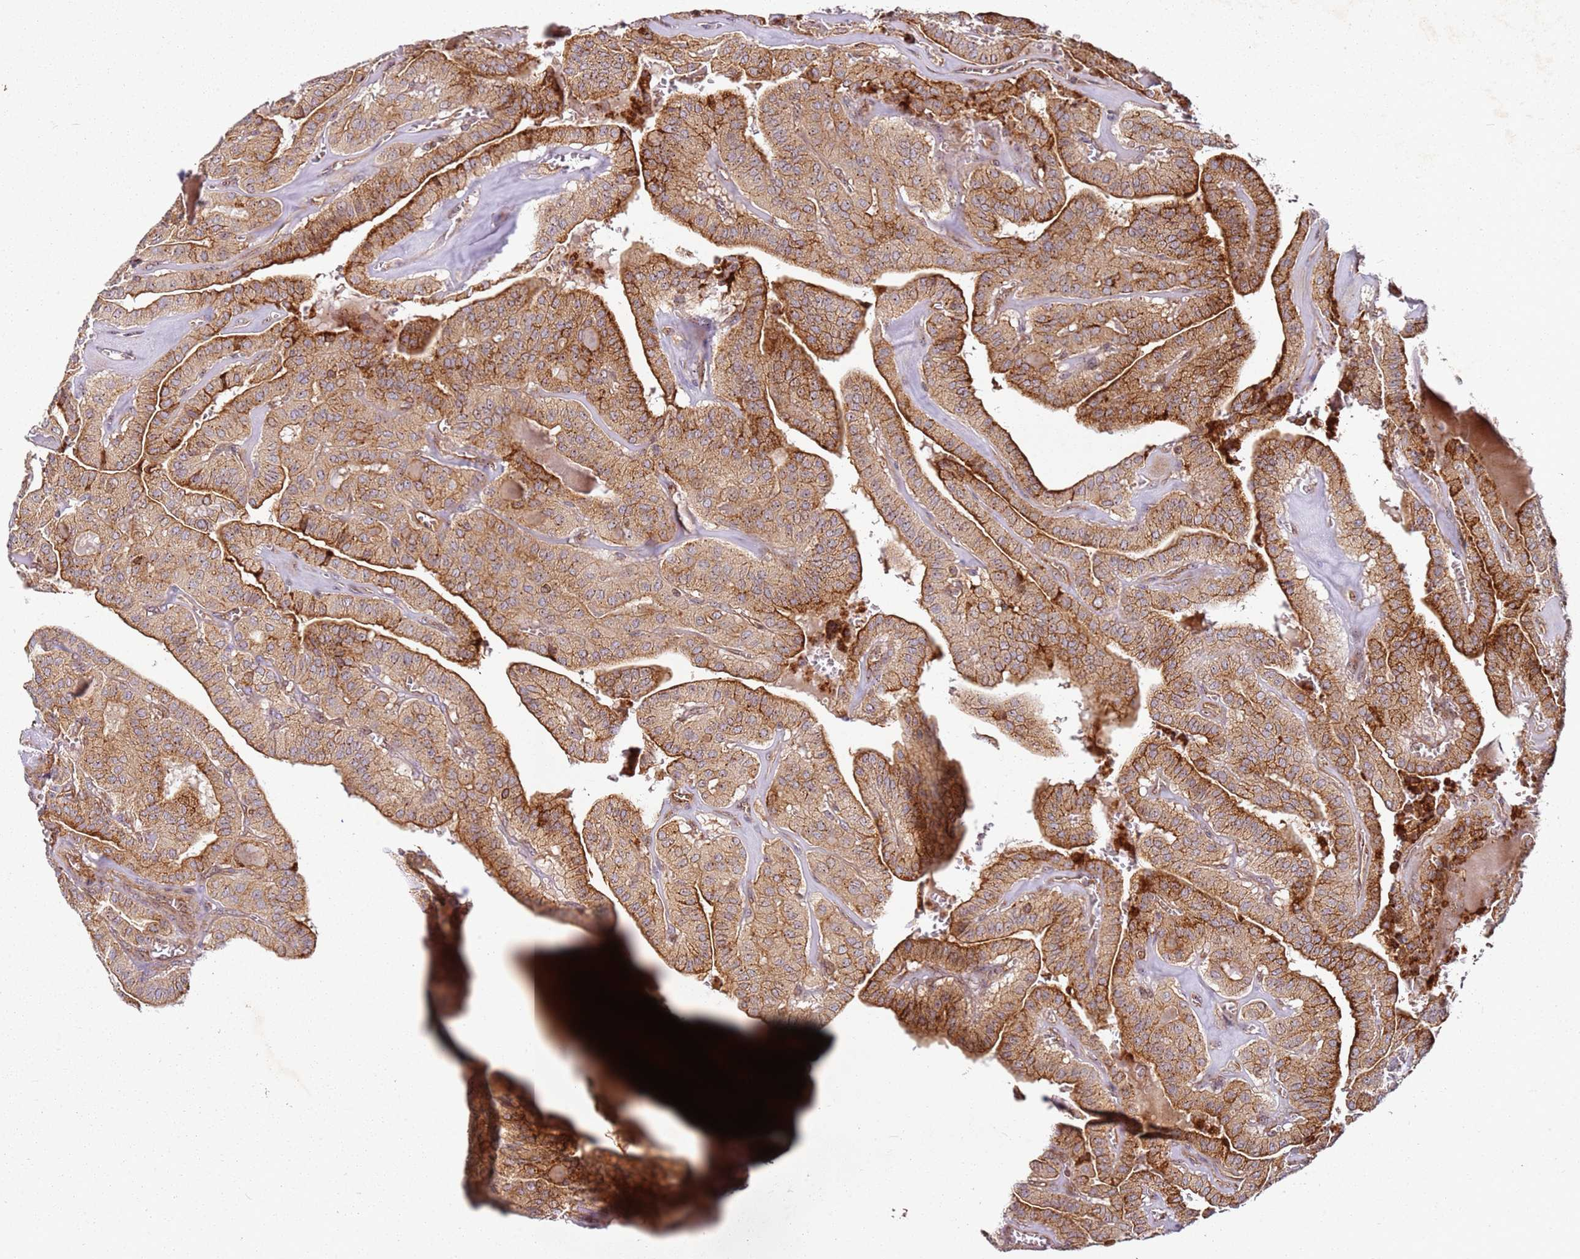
{"staining": {"intensity": "strong", "quantity": ">75%", "location": "cytoplasmic/membranous"}, "tissue": "thyroid cancer", "cell_type": "Tumor cells", "image_type": "cancer", "snomed": [{"axis": "morphology", "description": "Papillary adenocarcinoma, NOS"}, {"axis": "topography", "description": "Thyroid gland"}], "caption": "Papillary adenocarcinoma (thyroid) was stained to show a protein in brown. There is high levels of strong cytoplasmic/membranous positivity in approximately >75% of tumor cells. (IHC, brightfield microscopy, high magnification).", "gene": "C2CD4B", "patient": {"sex": "male", "age": 52}}